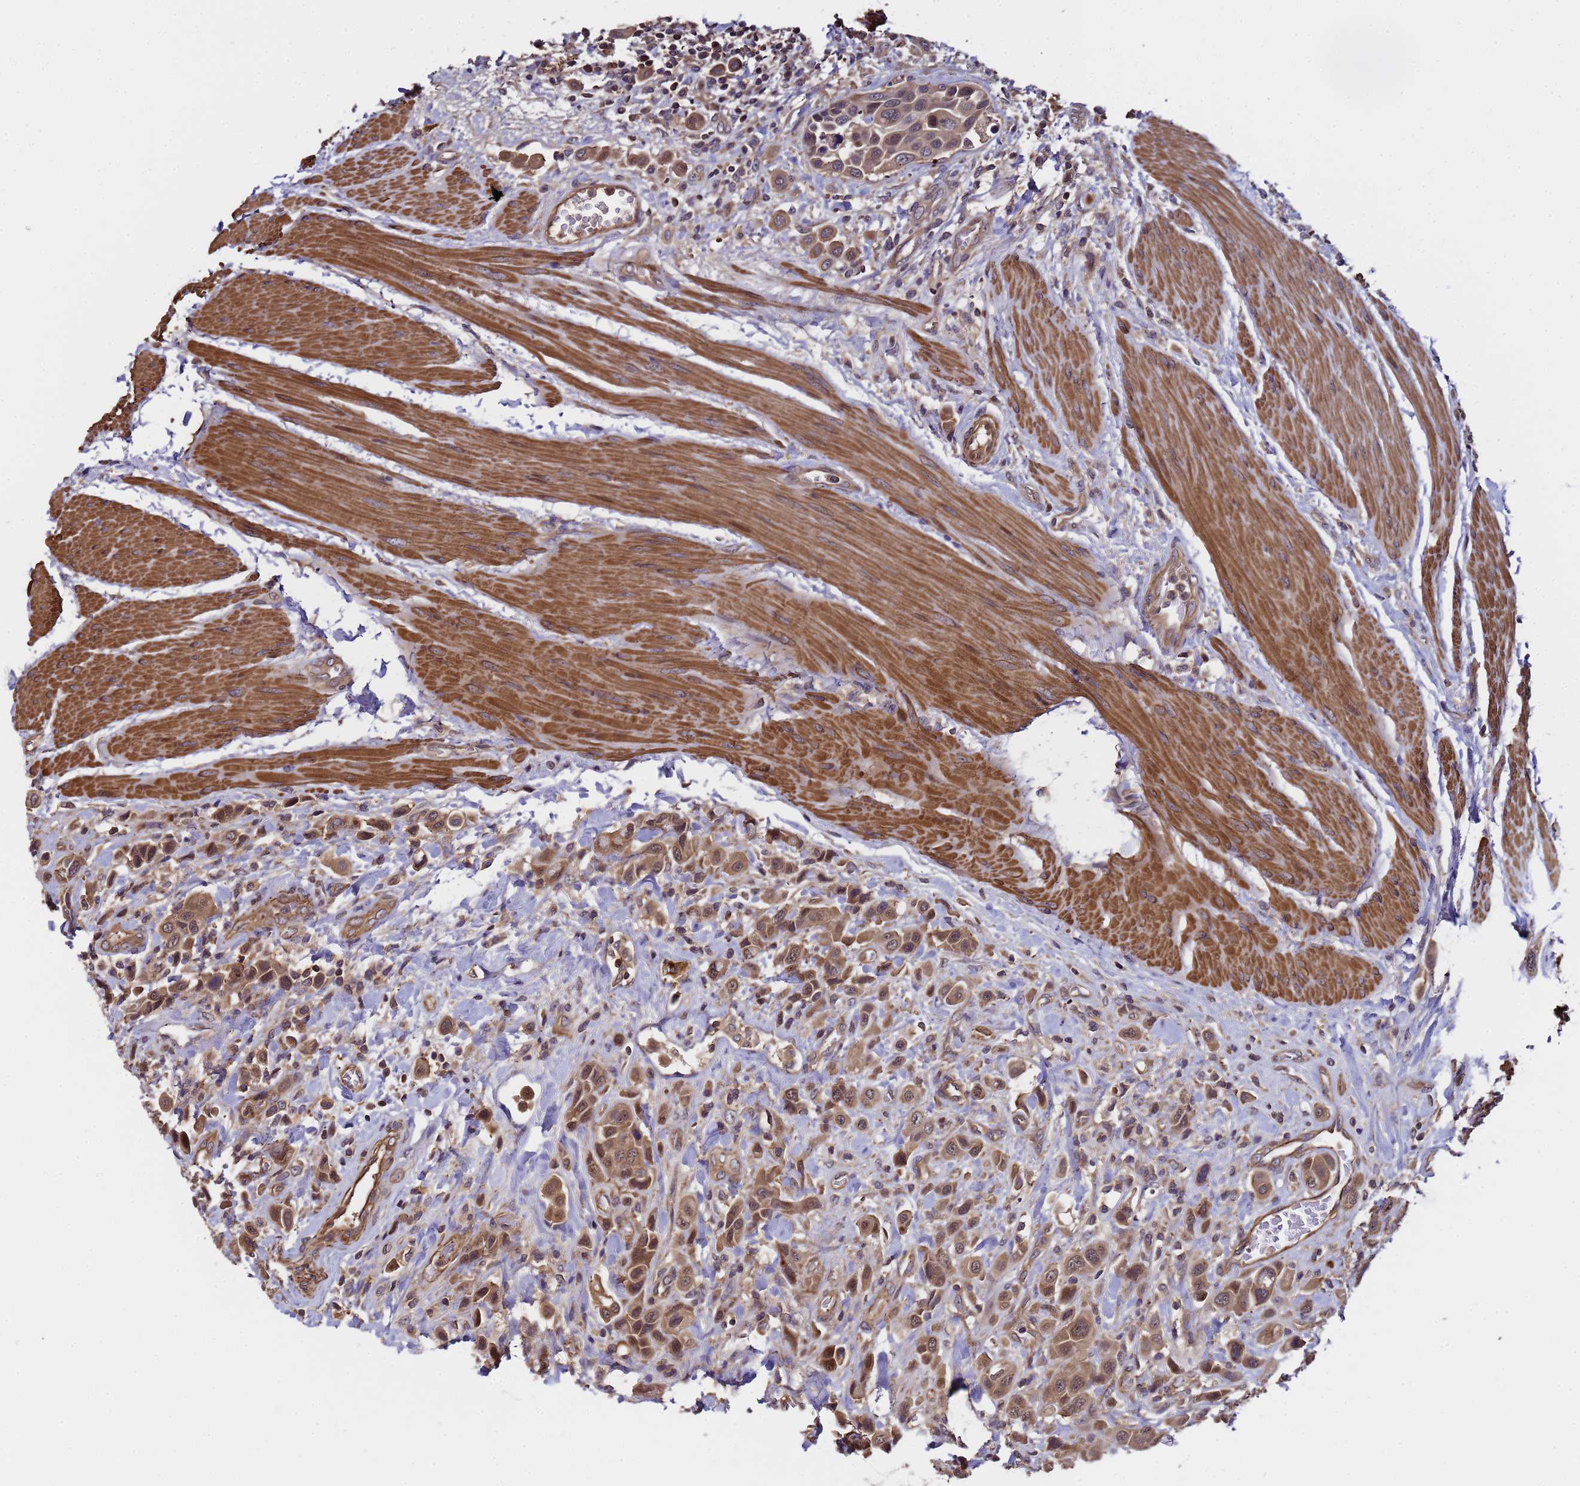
{"staining": {"intensity": "moderate", "quantity": ">75%", "location": "cytoplasmic/membranous,nuclear"}, "tissue": "urothelial cancer", "cell_type": "Tumor cells", "image_type": "cancer", "snomed": [{"axis": "morphology", "description": "Urothelial carcinoma, High grade"}, {"axis": "topography", "description": "Urinary bladder"}], "caption": "Urothelial cancer stained for a protein exhibits moderate cytoplasmic/membranous and nuclear positivity in tumor cells.", "gene": "GSTCD", "patient": {"sex": "male", "age": 50}}